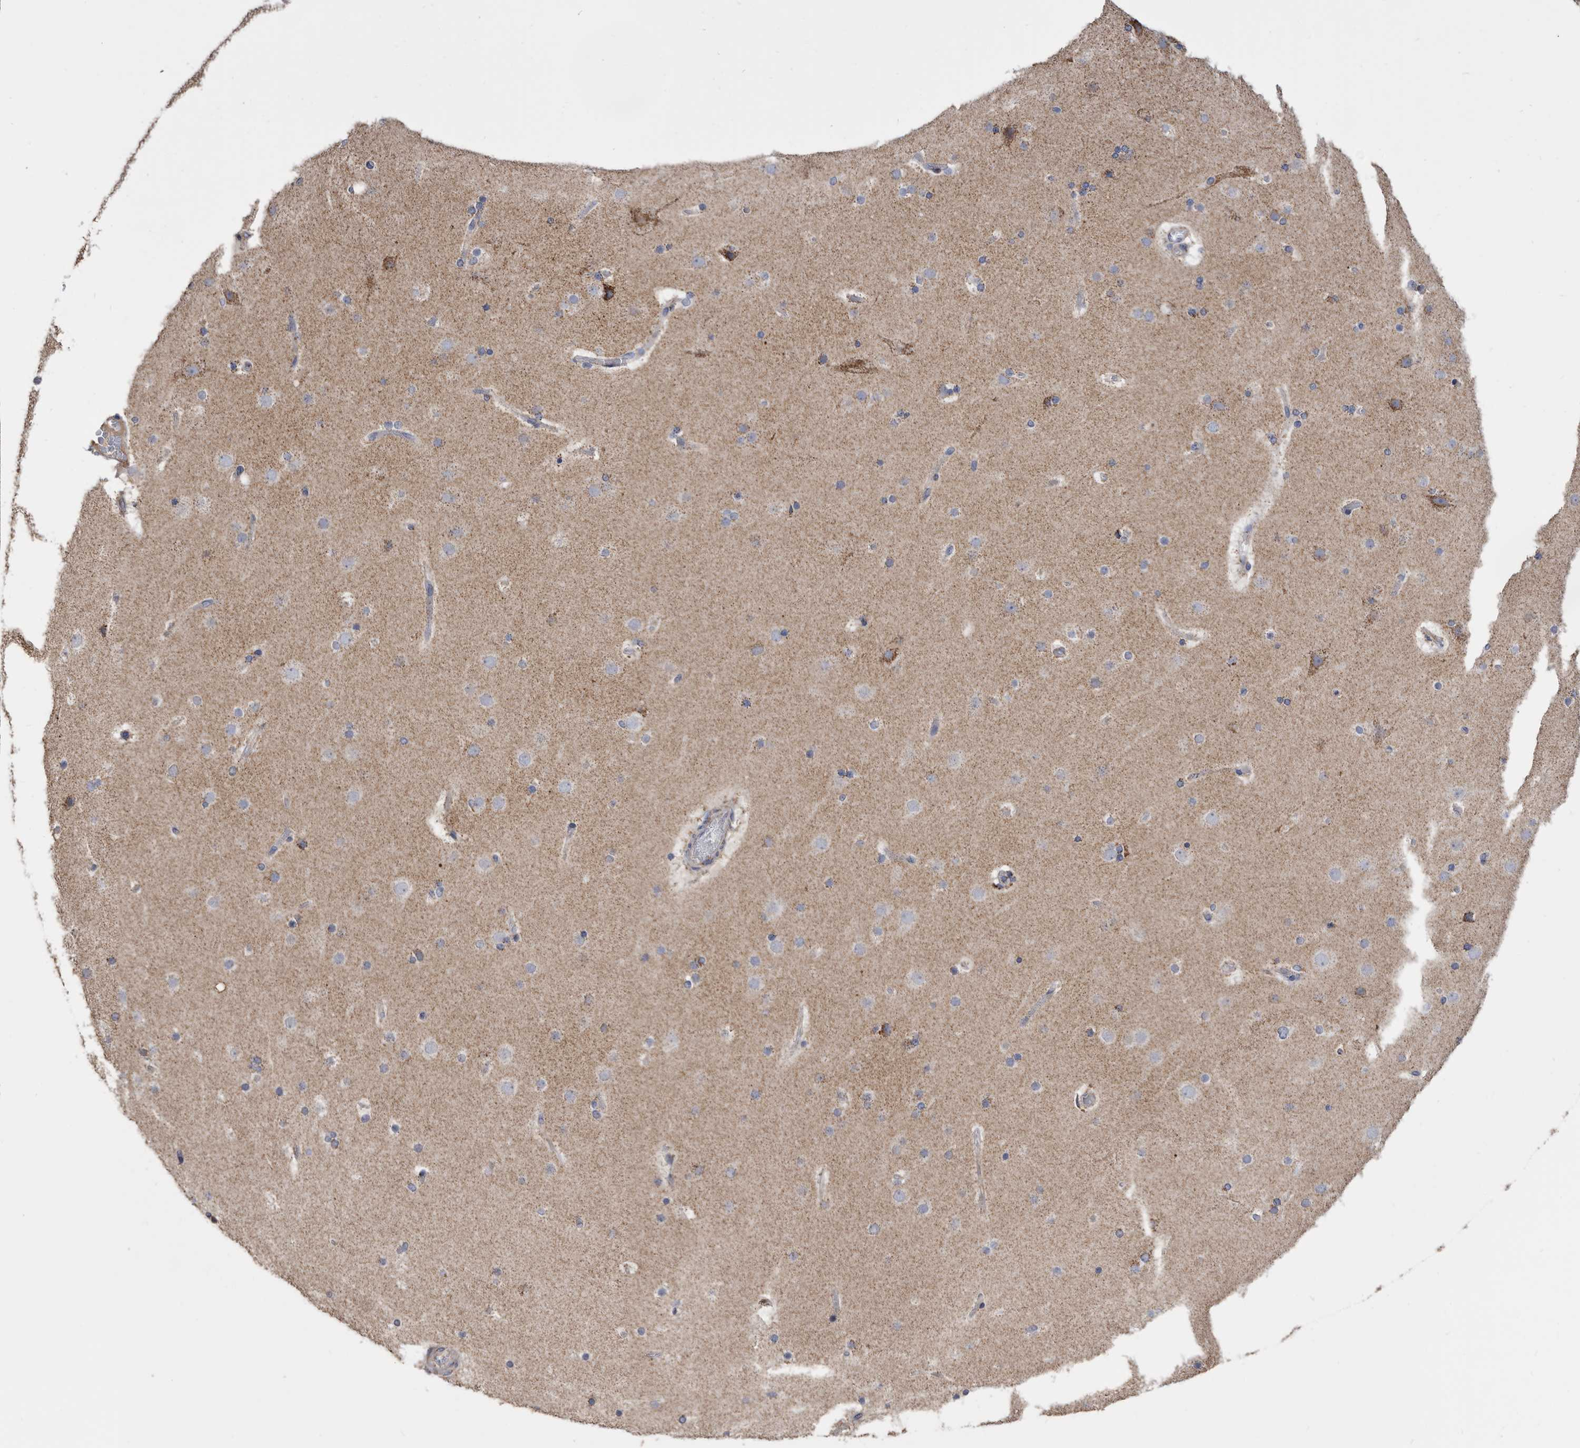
{"staining": {"intensity": "weak", "quantity": "25%-75%", "location": "cytoplasmic/membranous"}, "tissue": "cerebral cortex", "cell_type": "Endothelial cells", "image_type": "normal", "snomed": [{"axis": "morphology", "description": "Normal tissue, NOS"}, {"axis": "topography", "description": "Cerebral cortex"}], "caption": "Endothelial cells reveal low levels of weak cytoplasmic/membranous positivity in about 25%-75% of cells in benign human cerebral cortex.", "gene": "WFDC1", "patient": {"sex": "male", "age": 57}}